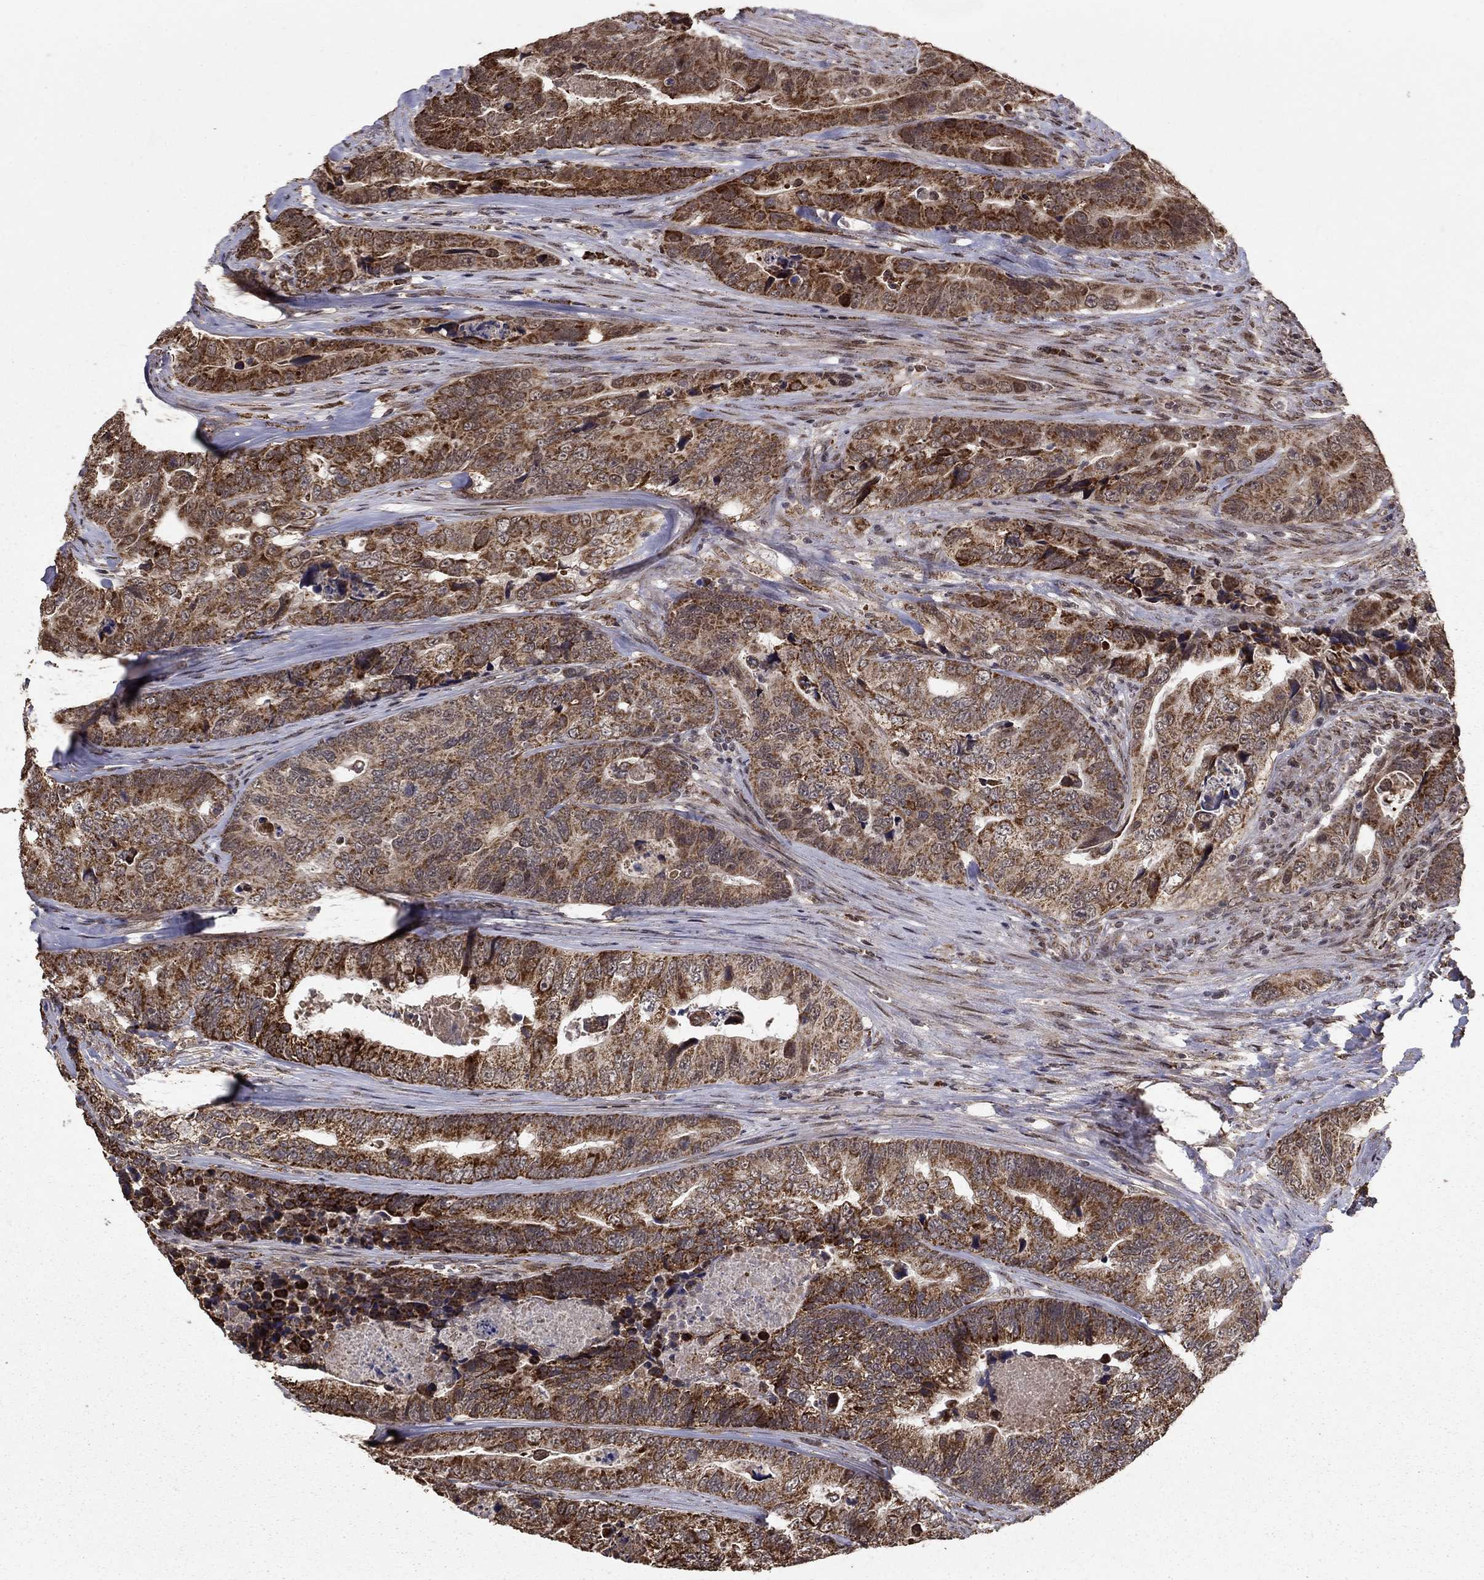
{"staining": {"intensity": "strong", "quantity": "25%-75%", "location": "cytoplasmic/membranous"}, "tissue": "colorectal cancer", "cell_type": "Tumor cells", "image_type": "cancer", "snomed": [{"axis": "morphology", "description": "Adenocarcinoma, NOS"}, {"axis": "topography", "description": "Colon"}], "caption": "The immunohistochemical stain shows strong cytoplasmic/membranous positivity in tumor cells of colorectal cancer (adenocarcinoma) tissue.", "gene": "ACOT13", "patient": {"sex": "female", "age": 72}}